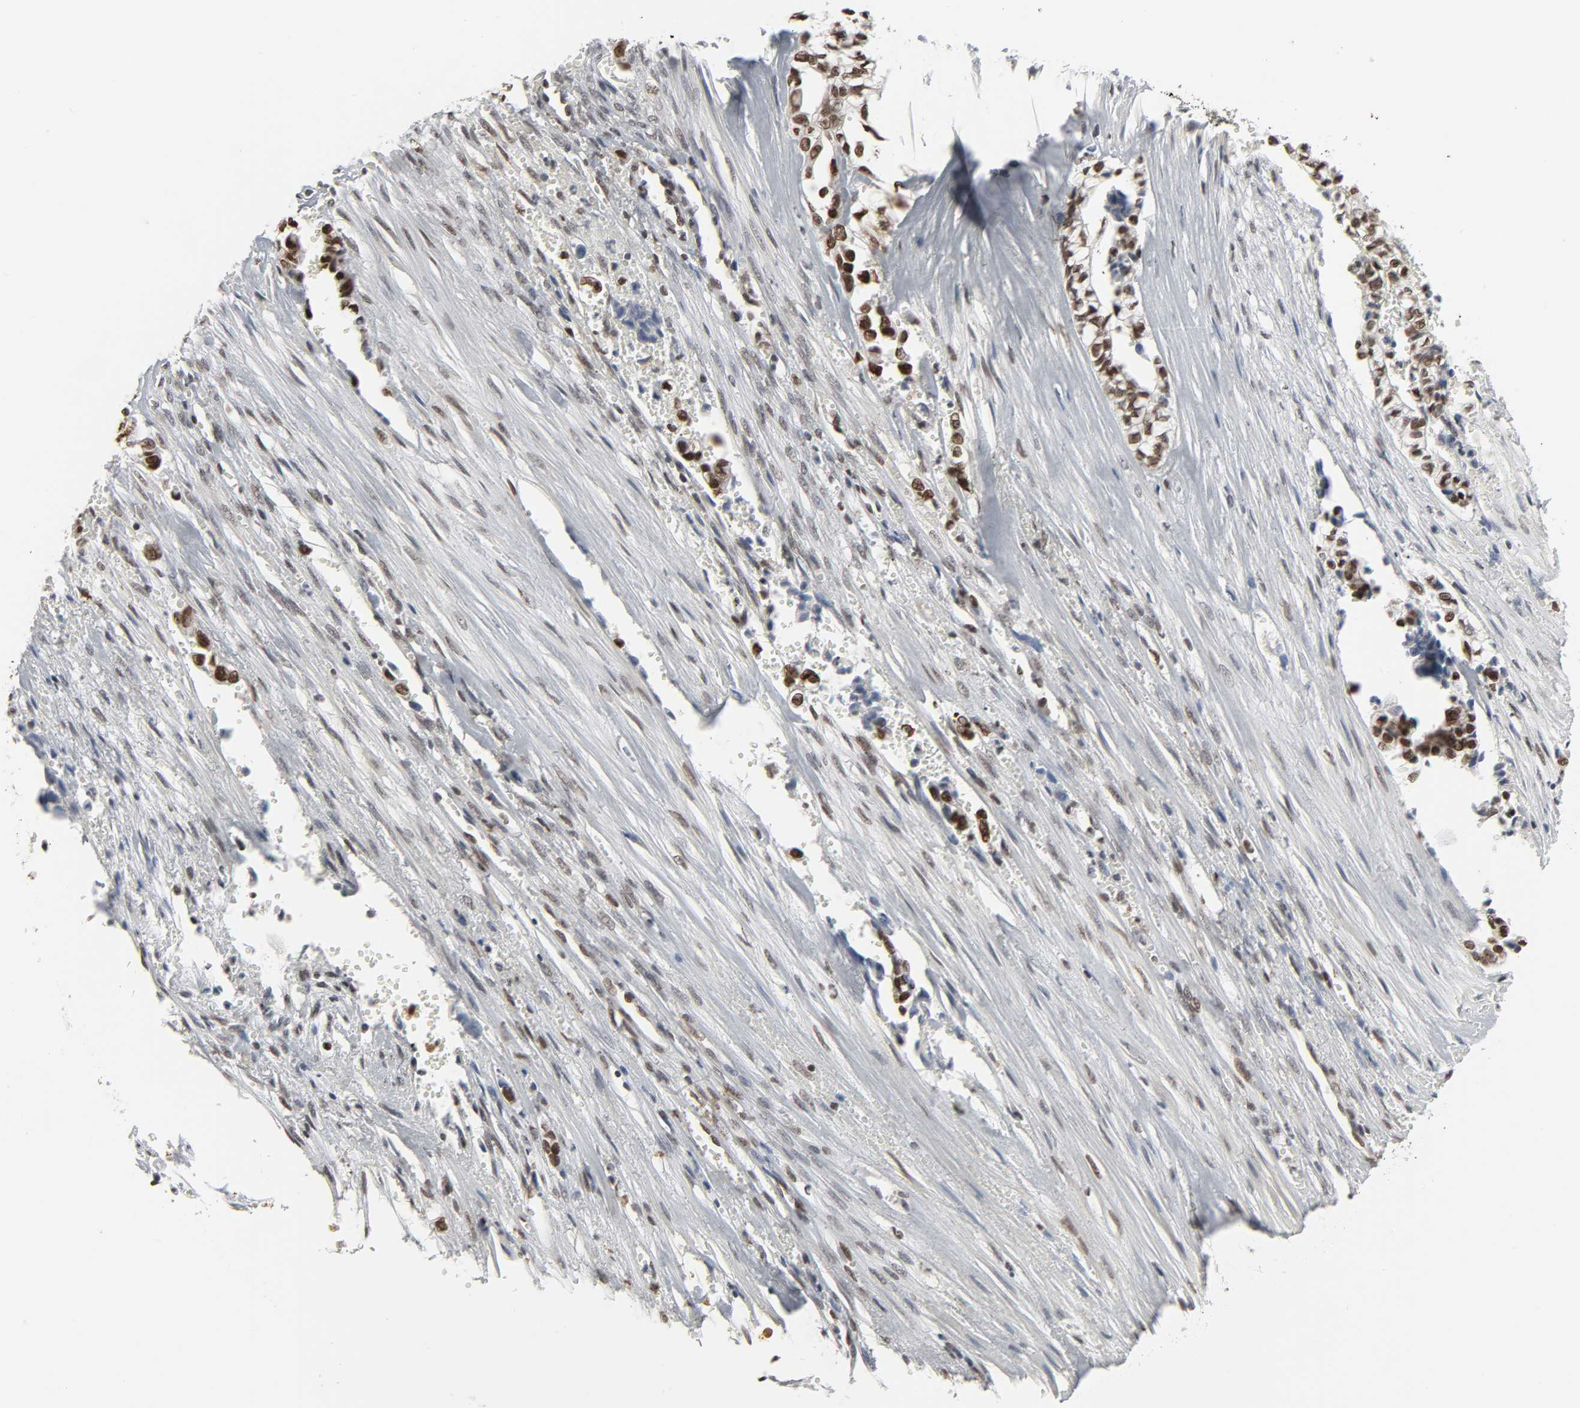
{"staining": {"intensity": "moderate", "quantity": ">75%", "location": "nuclear"}, "tissue": "liver cancer", "cell_type": "Tumor cells", "image_type": "cancer", "snomed": [{"axis": "morphology", "description": "Cholangiocarcinoma"}, {"axis": "topography", "description": "Liver"}], "caption": "Immunohistochemical staining of liver cancer reveals medium levels of moderate nuclear staining in approximately >75% of tumor cells.", "gene": "DAZAP1", "patient": {"sex": "female", "age": 70}}